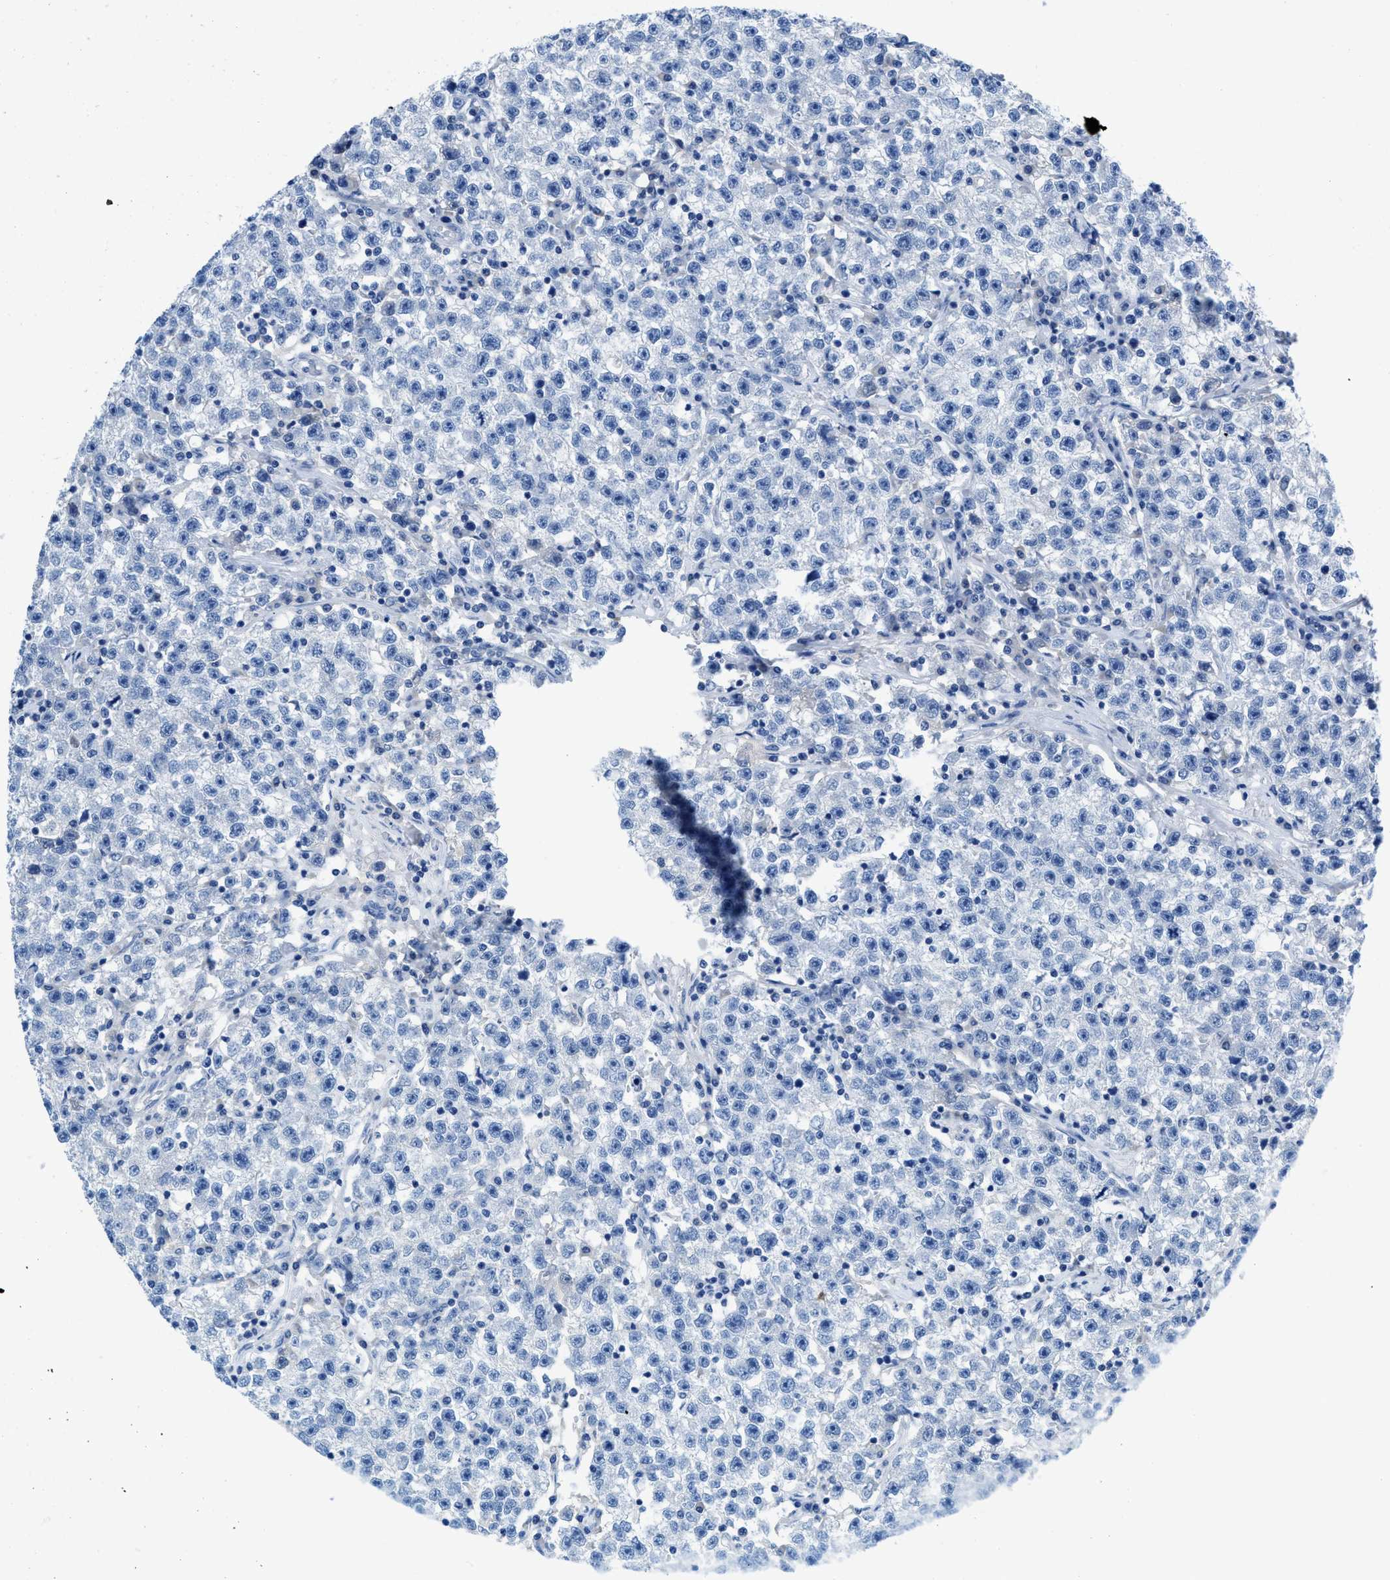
{"staining": {"intensity": "negative", "quantity": "none", "location": "none"}, "tissue": "testis cancer", "cell_type": "Tumor cells", "image_type": "cancer", "snomed": [{"axis": "morphology", "description": "Seminoma, NOS"}, {"axis": "topography", "description": "Testis"}], "caption": "Image shows no significant protein staining in tumor cells of testis cancer (seminoma).", "gene": "SLC10A6", "patient": {"sex": "male", "age": 22}}